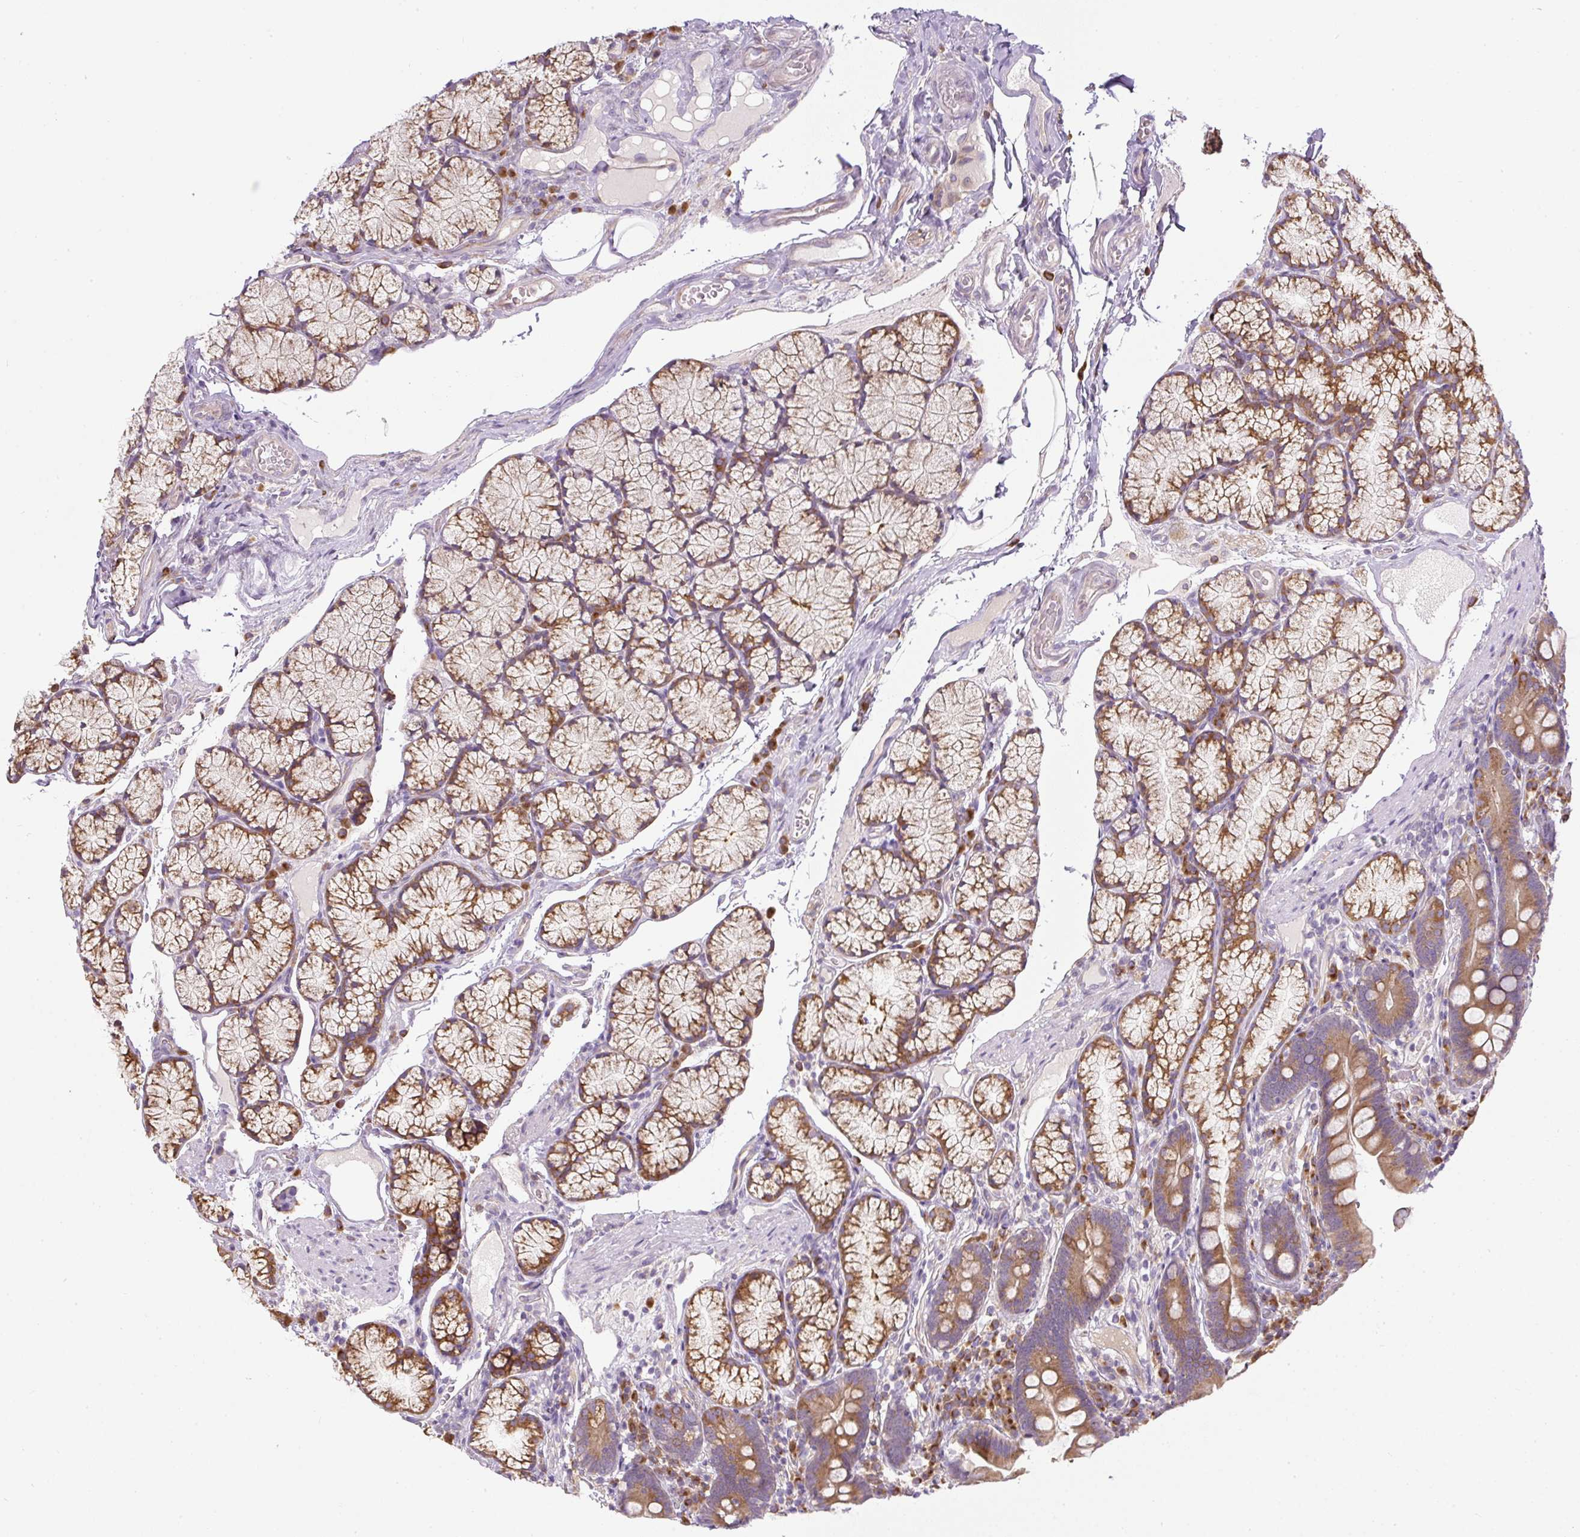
{"staining": {"intensity": "moderate", "quantity": ">75%", "location": "cytoplasmic/membranous"}, "tissue": "duodenum", "cell_type": "Glandular cells", "image_type": "normal", "snomed": [{"axis": "morphology", "description": "Normal tissue, NOS"}, {"axis": "topography", "description": "Duodenum"}], "caption": "Glandular cells exhibit medium levels of moderate cytoplasmic/membranous positivity in approximately >75% of cells in unremarkable duodenum.", "gene": "MLX", "patient": {"sex": "female", "age": 67}}